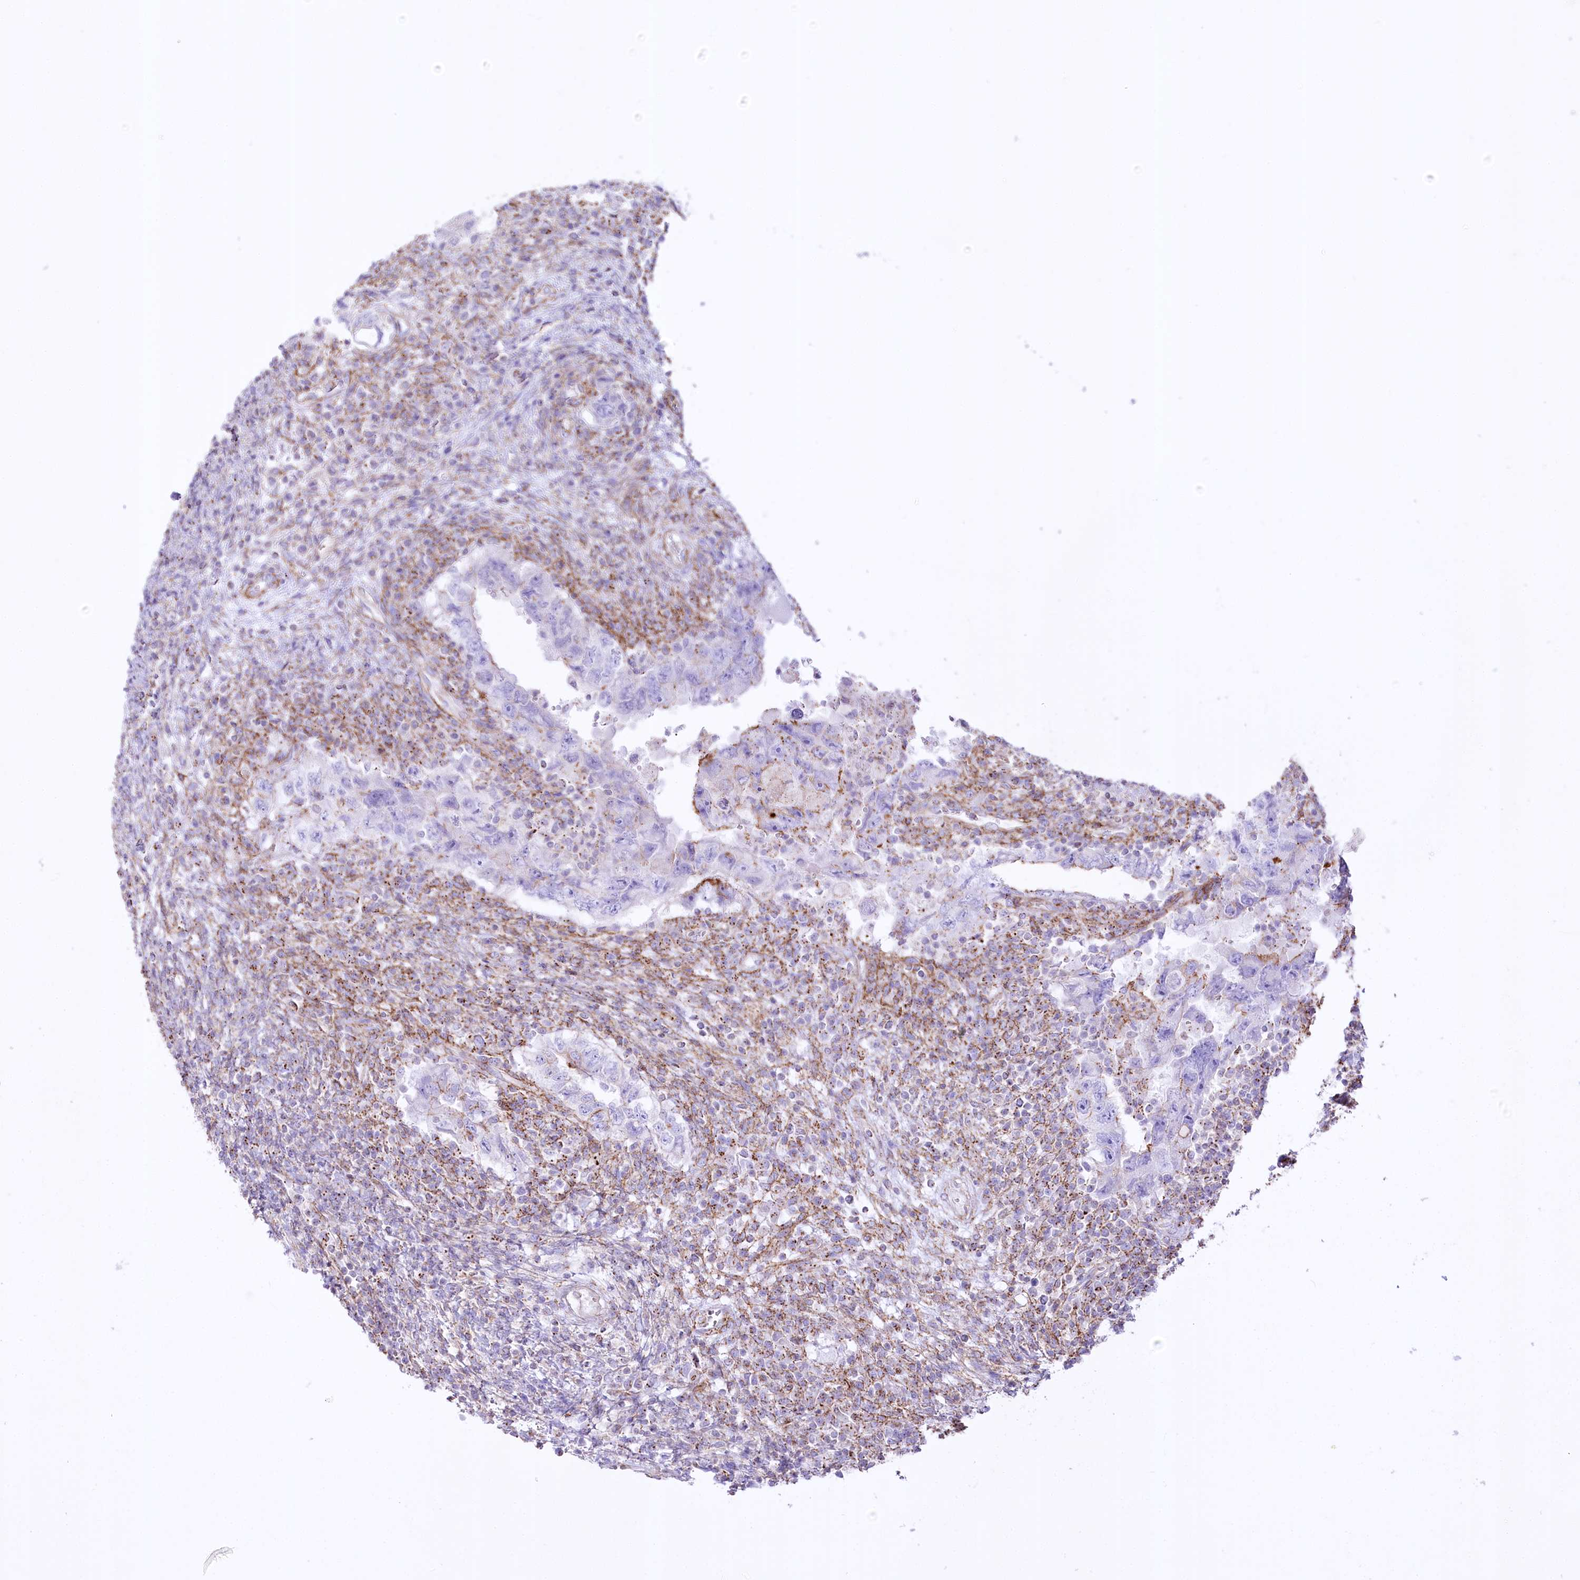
{"staining": {"intensity": "negative", "quantity": "none", "location": "none"}, "tissue": "testis cancer", "cell_type": "Tumor cells", "image_type": "cancer", "snomed": [{"axis": "morphology", "description": "Carcinoma, Embryonal, NOS"}, {"axis": "topography", "description": "Testis"}], "caption": "High magnification brightfield microscopy of testis embryonal carcinoma stained with DAB (brown) and counterstained with hematoxylin (blue): tumor cells show no significant expression. (DAB immunohistochemistry (IHC) with hematoxylin counter stain).", "gene": "FAM216A", "patient": {"sex": "male", "age": 26}}